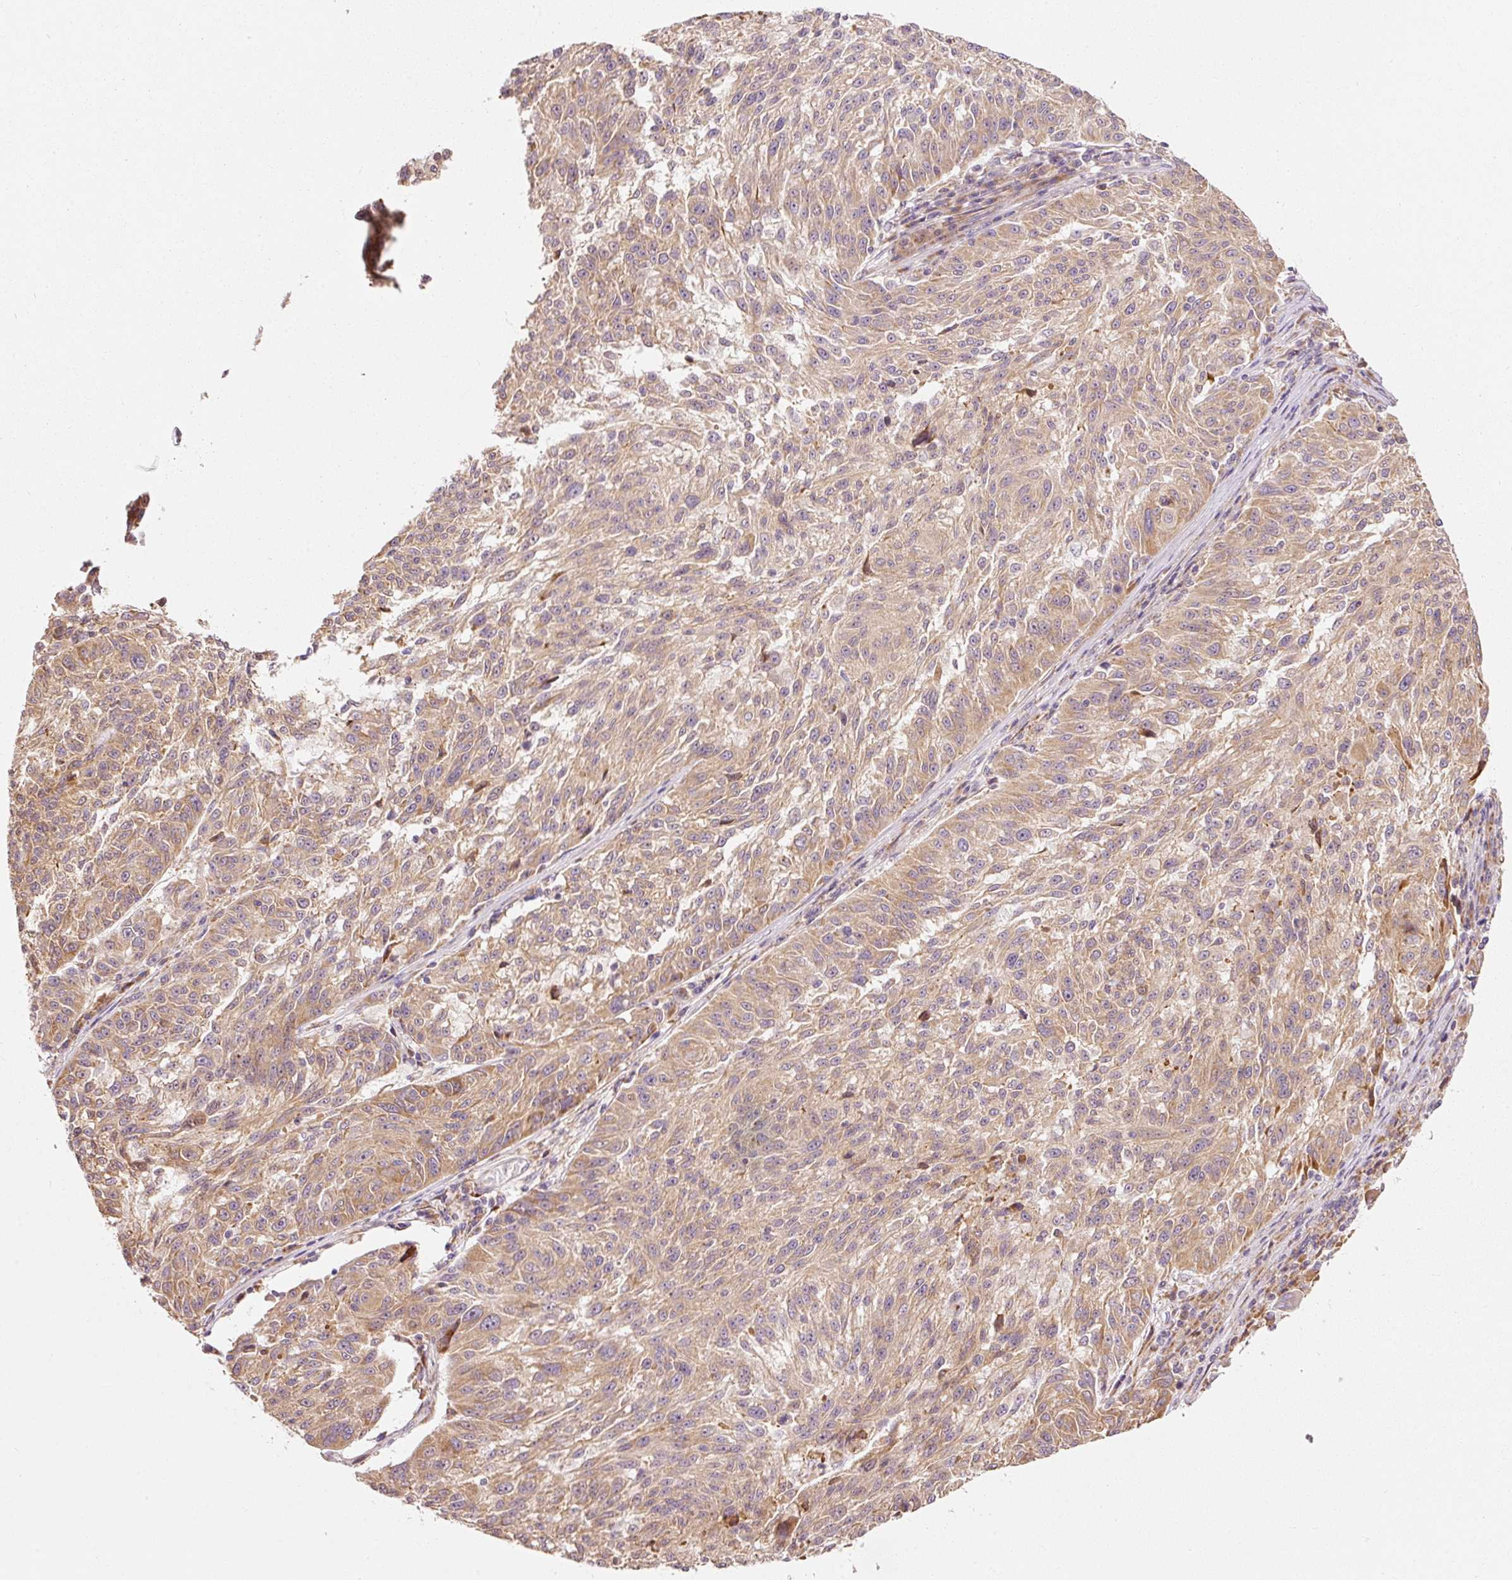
{"staining": {"intensity": "moderate", "quantity": ">75%", "location": "cytoplasmic/membranous"}, "tissue": "melanoma", "cell_type": "Tumor cells", "image_type": "cancer", "snomed": [{"axis": "morphology", "description": "Malignant melanoma, NOS"}, {"axis": "topography", "description": "Skin"}], "caption": "Brown immunohistochemical staining in melanoma displays moderate cytoplasmic/membranous expression in approximately >75% of tumor cells. (Brightfield microscopy of DAB IHC at high magnification).", "gene": "SNAPC5", "patient": {"sex": "male", "age": 53}}